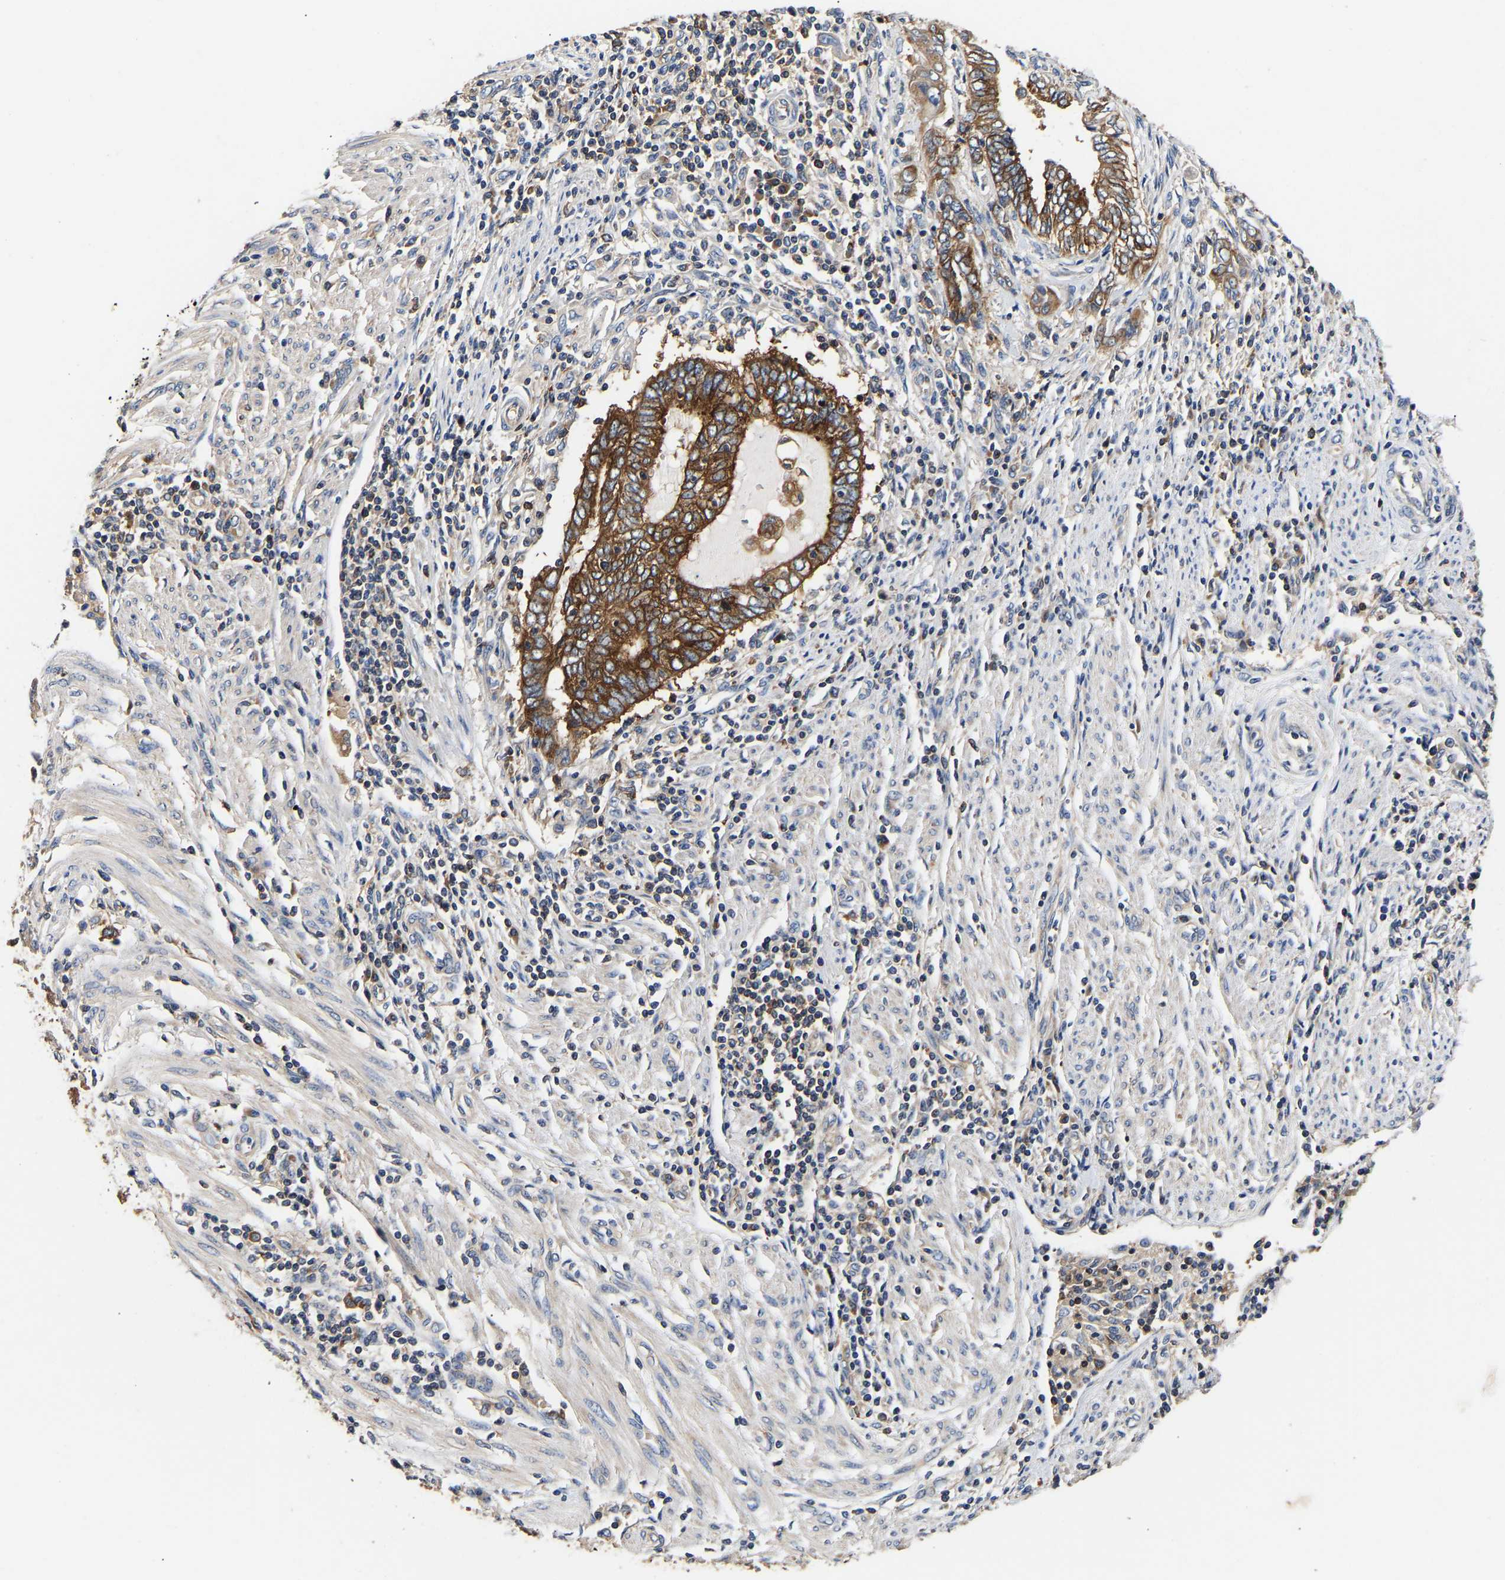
{"staining": {"intensity": "strong", "quantity": ">75%", "location": "cytoplasmic/membranous"}, "tissue": "endometrial cancer", "cell_type": "Tumor cells", "image_type": "cancer", "snomed": [{"axis": "morphology", "description": "Adenocarcinoma, NOS"}, {"axis": "topography", "description": "Uterus"}, {"axis": "topography", "description": "Endometrium"}], "caption": "Immunohistochemistry (IHC) photomicrograph of neoplastic tissue: endometrial adenocarcinoma stained using IHC displays high levels of strong protein expression localized specifically in the cytoplasmic/membranous of tumor cells, appearing as a cytoplasmic/membranous brown color.", "gene": "LRBA", "patient": {"sex": "female", "age": 70}}